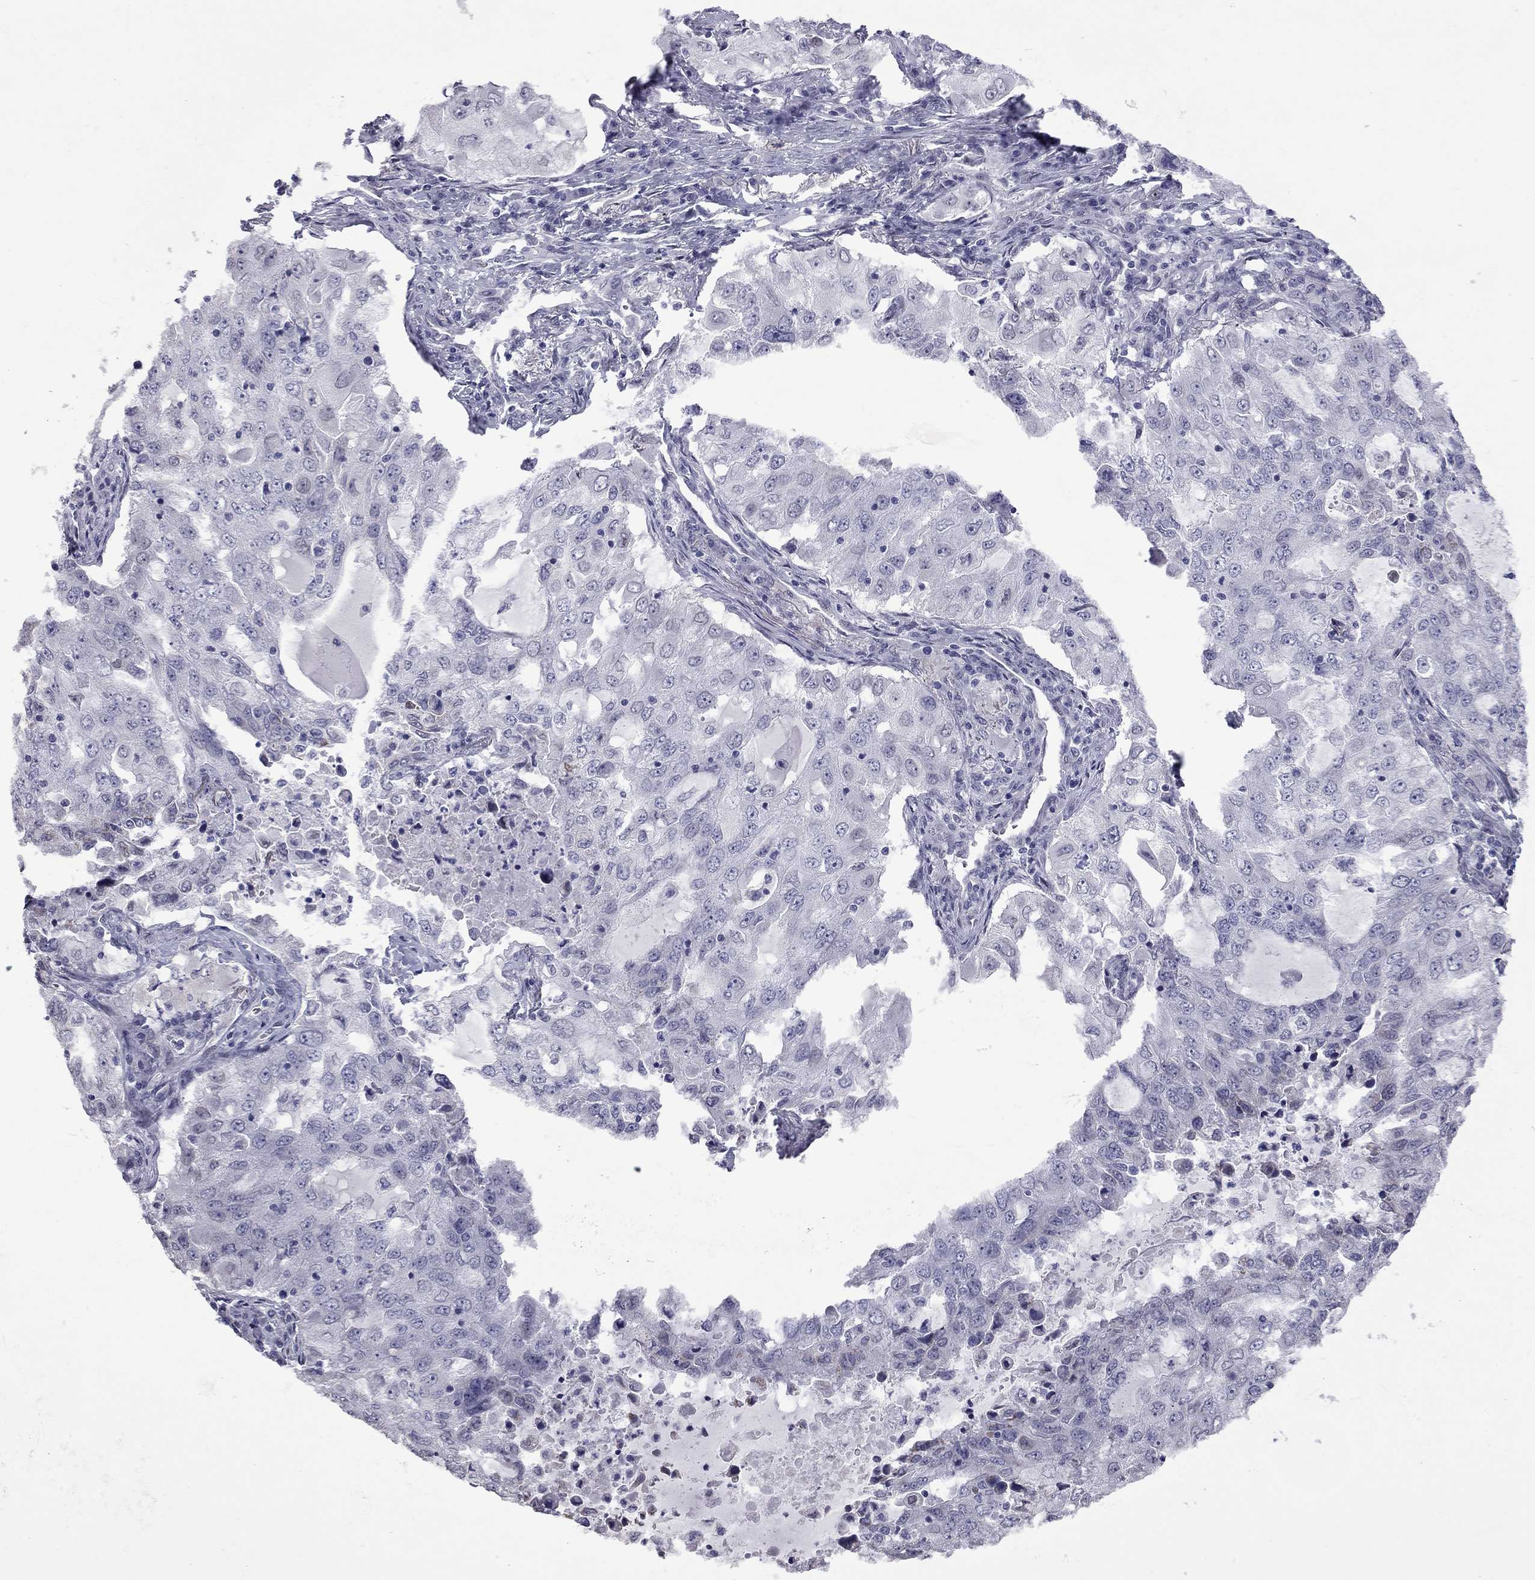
{"staining": {"intensity": "negative", "quantity": "none", "location": "none"}, "tissue": "lung cancer", "cell_type": "Tumor cells", "image_type": "cancer", "snomed": [{"axis": "morphology", "description": "Adenocarcinoma, NOS"}, {"axis": "topography", "description": "Lung"}], "caption": "Protein analysis of lung cancer (adenocarcinoma) exhibits no significant staining in tumor cells.", "gene": "CLTCL1", "patient": {"sex": "female", "age": 61}}